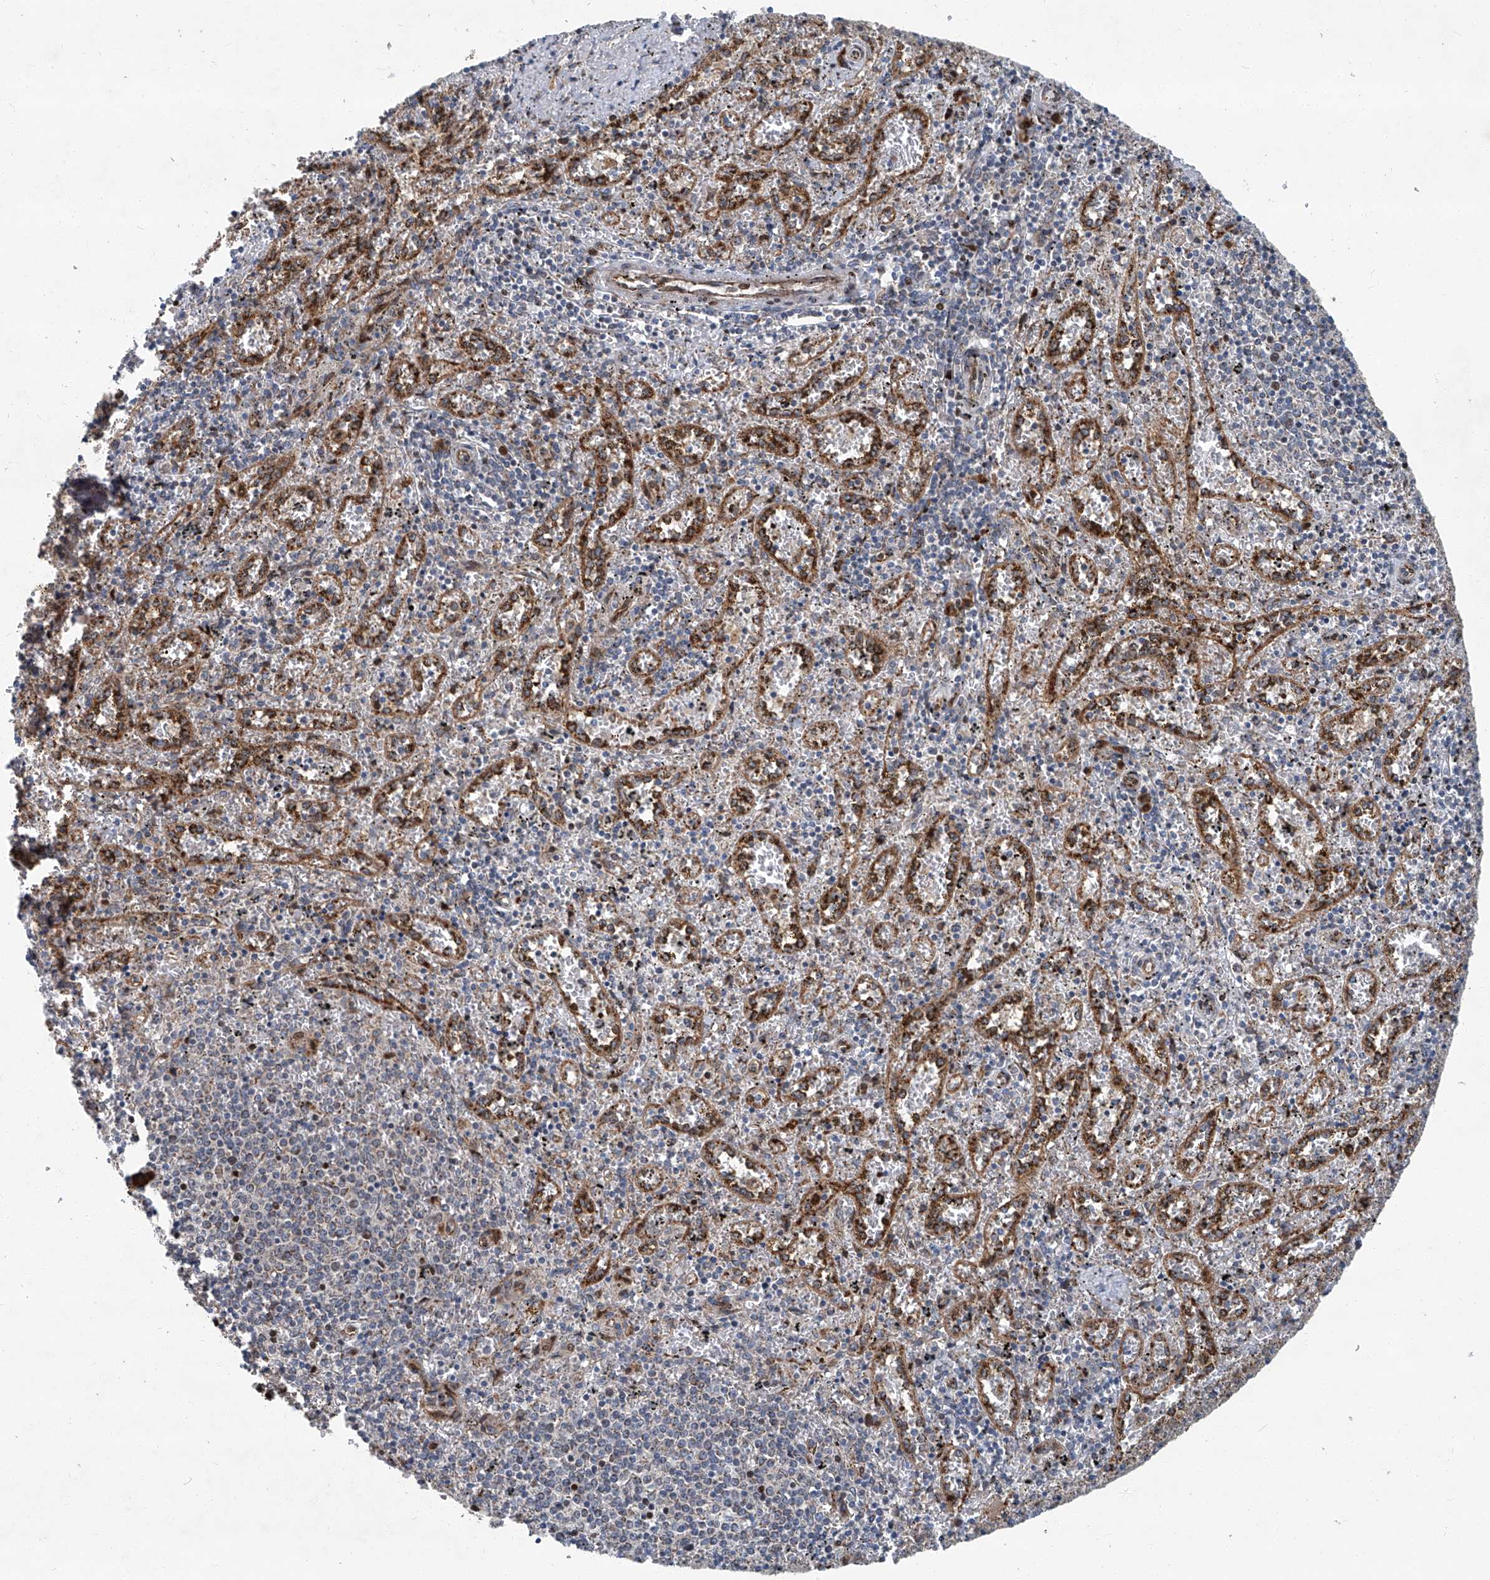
{"staining": {"intensity": "moderate", "quantity": "<25%", "location": "cytoplasmic/membranous,nuclear"}, "tissue": "spleen", "cell_type": "Cells in red pulp", "image_type": "normal", "snomed": [{"axis": "morphology", "description": "Normal tissue, NOS"}, {"axis": "topography", "description": "Spleen"}], "caption": "A micrograph showing moderate cytoplasmic/membranous,nuclear positivity in about <25% of cells in red pulp in benign spleen, as visualized by brown immunohistochemical staining.", "gene": "GPR132", "patient": {"sex": "male", "age": 11}}